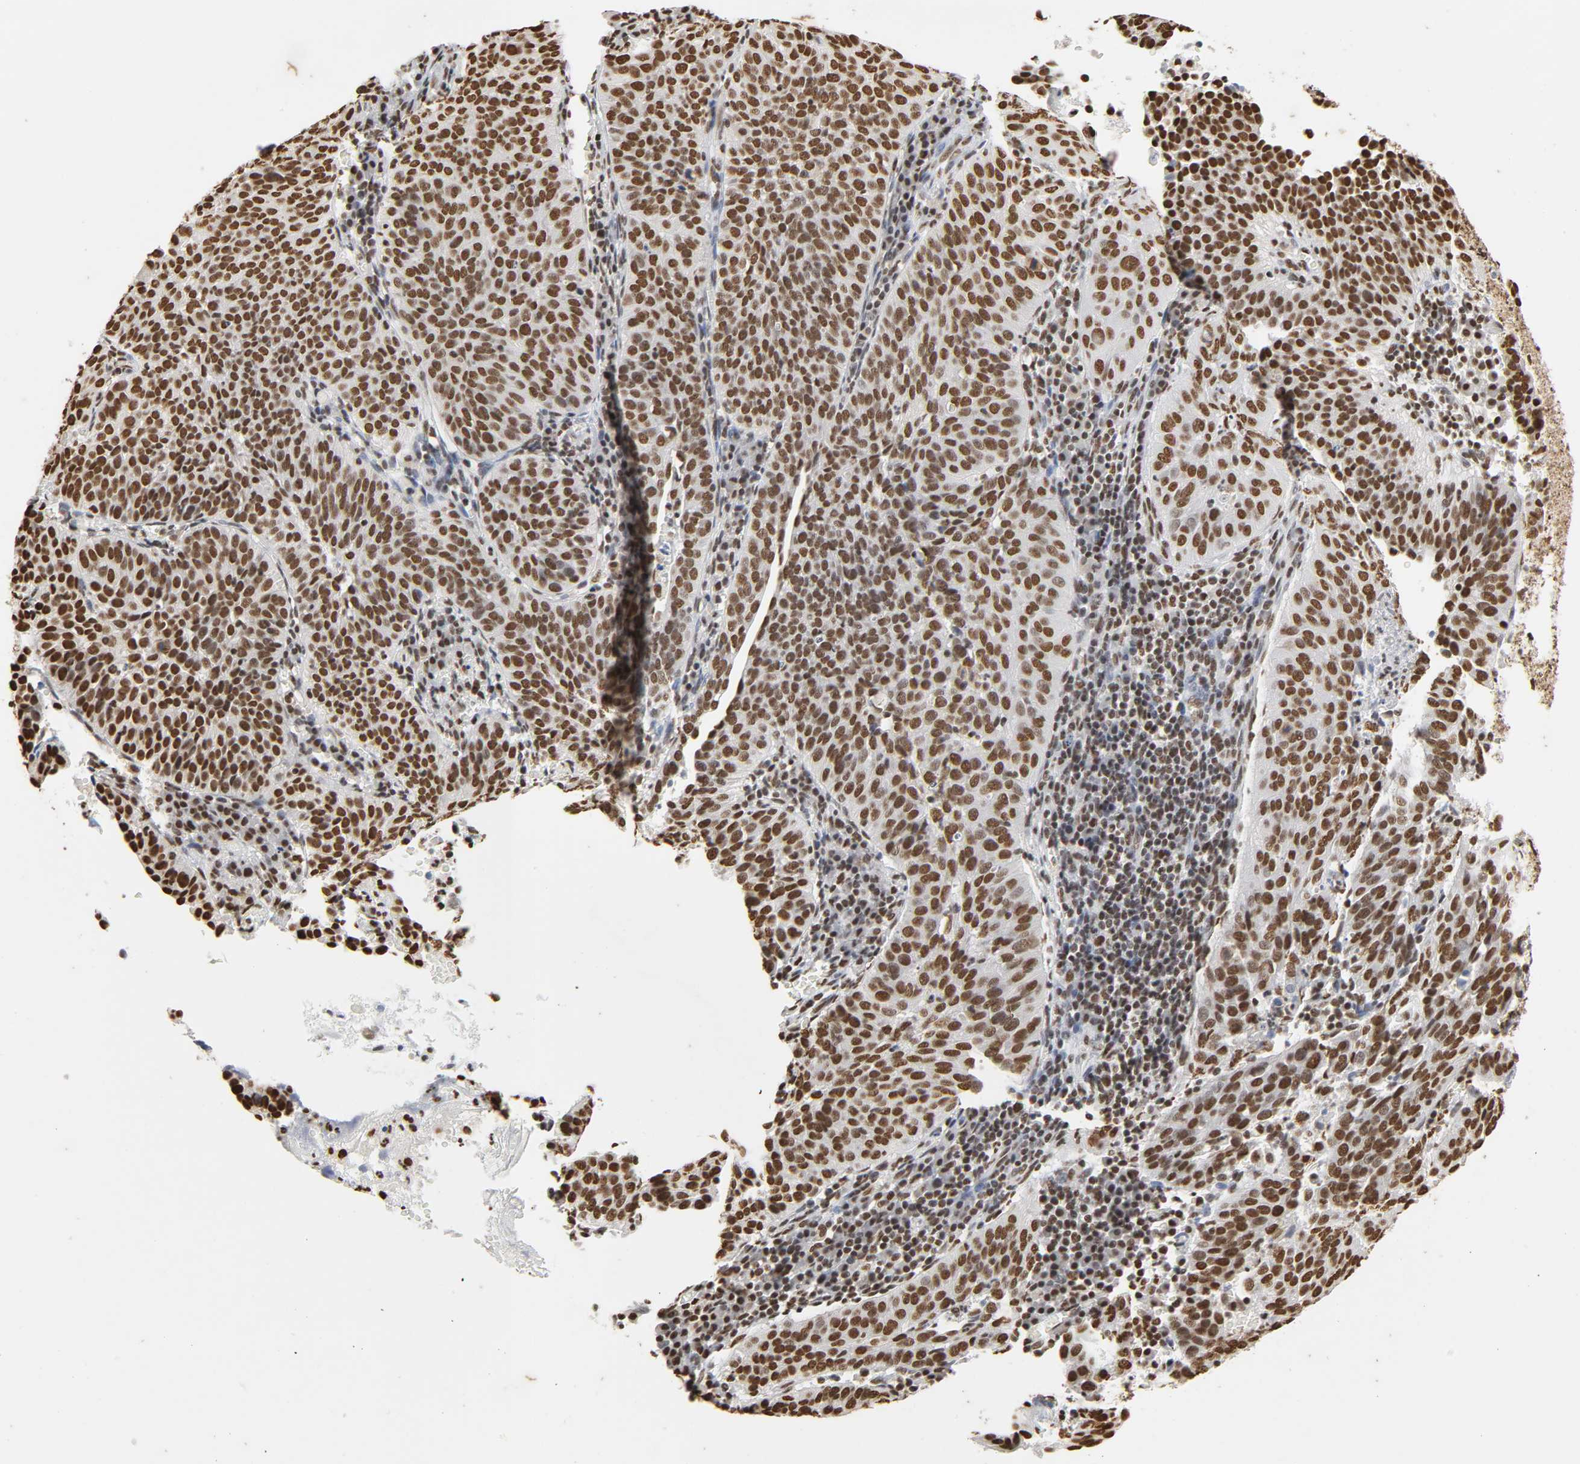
{"staining": {"intensity": "strong", "quantity": ">75%", "location": "nuclear"}, "tissue": "cervical cancer", "cell_type": "Tumor cells", "image_type": "cancer", "snomed": [{"axis": "morphology", "description": "Squamous cell carcinoma, NOS"}, {"axis": "topography", "description": "Cervix"}], "caption": "The immunohistochemical stain labels strong nuclear staining in tumor cells of squamous cell carcinoma (cervical) tissue. (DAB = brown stain, brightfield microscopy at high magnification).", "gene": "HNRNPC", "patient": {"sex": "female", "age": 39}}